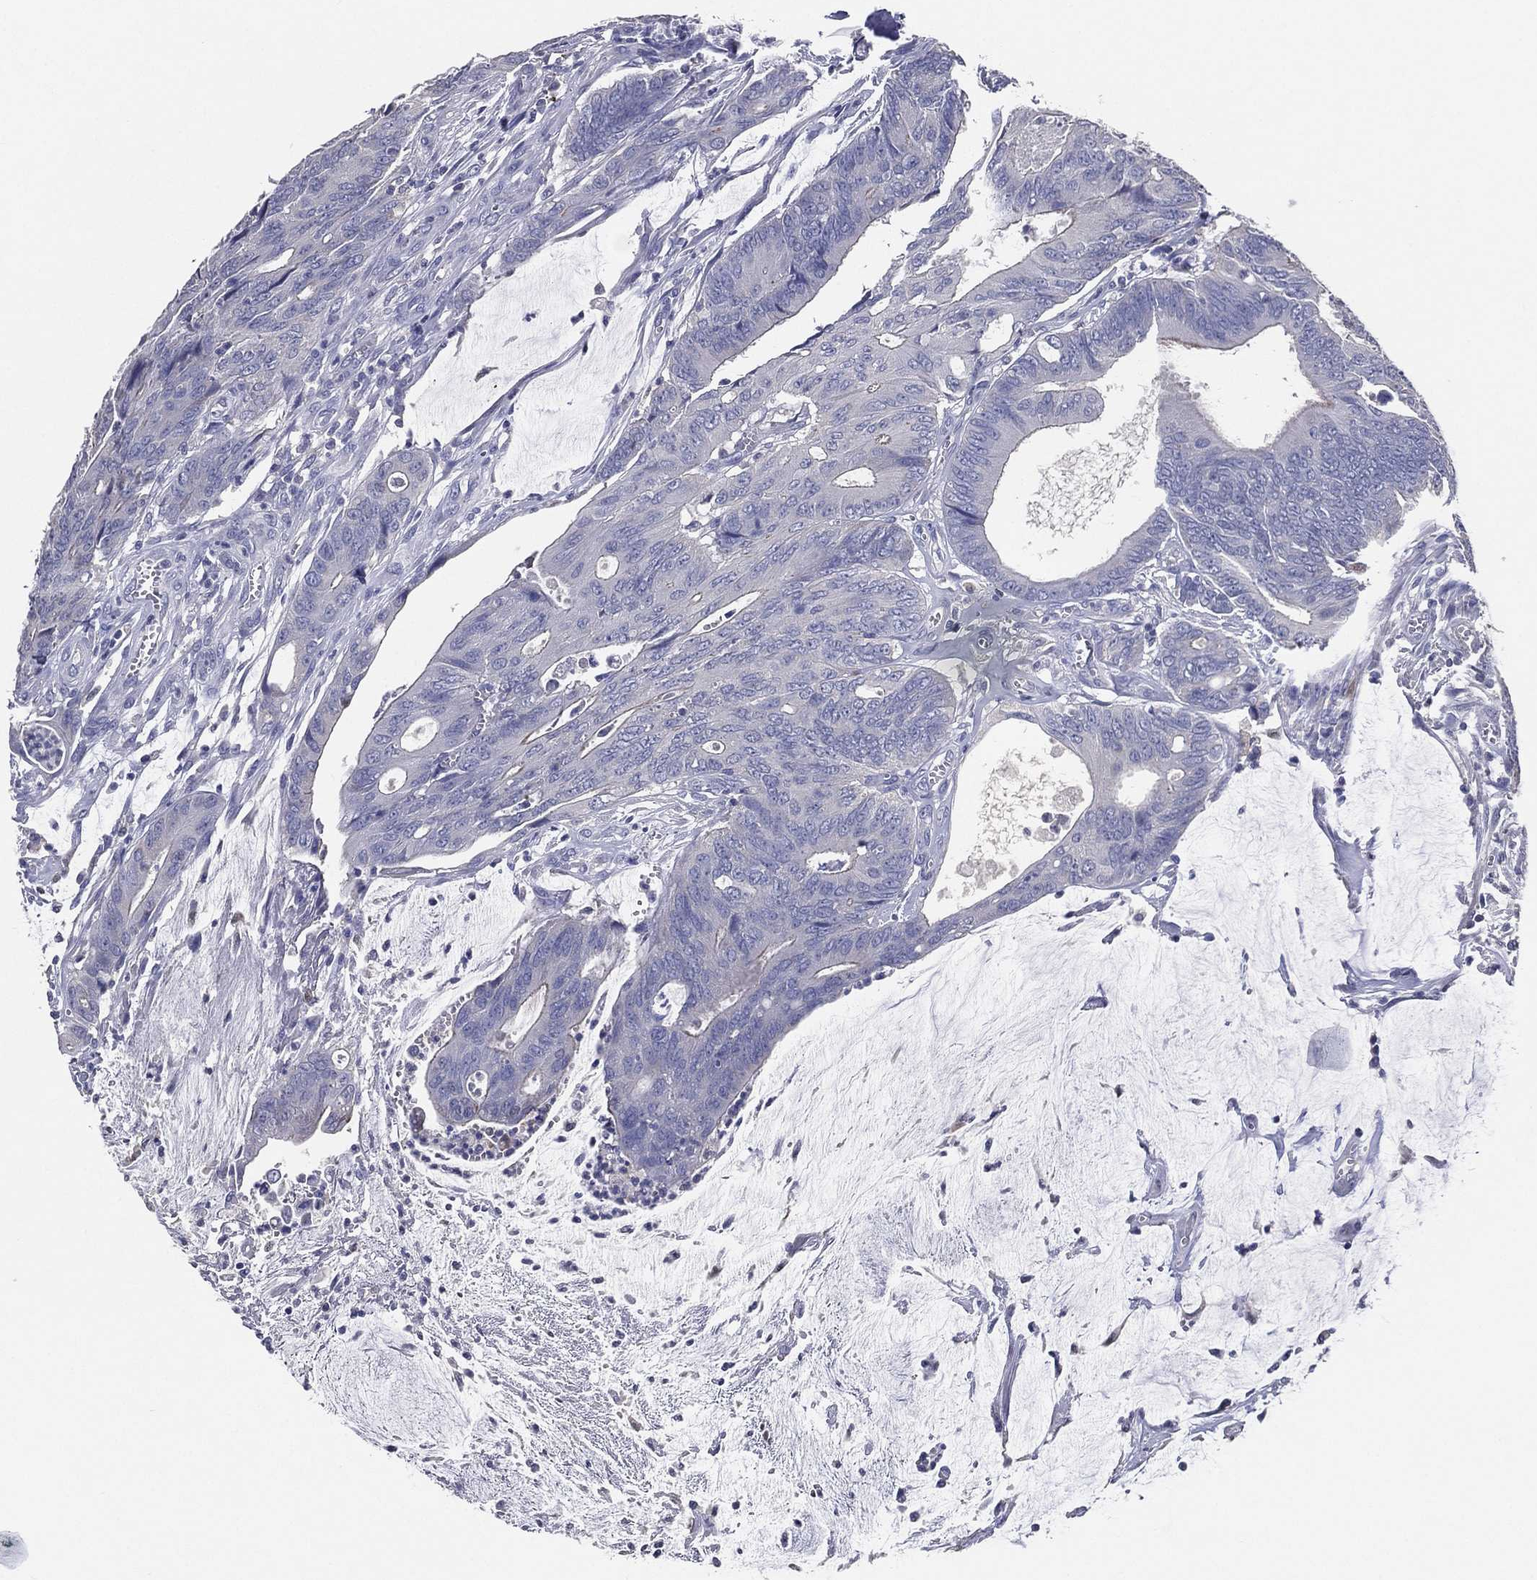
{"staining": {"intensity": "negative", "quantity": "none", "location": "none"}, "tissue": "colorectal cancer", "cell_type": "Tumor cells", "image_type": "cancer", "snomed": [{"axis": "morphology", "description": "Normal tissue, NOS"}, {"axis": "morphology", "description": "Adenocarcinoma, NOS"}, {"axis": "topography", "description": "Colon"}], "caption": "Tumor cells are negative for protein expression in human colorectal cancer.", "gene": "TFAP2A", "patient": {"sex": "male", "age": 65}}